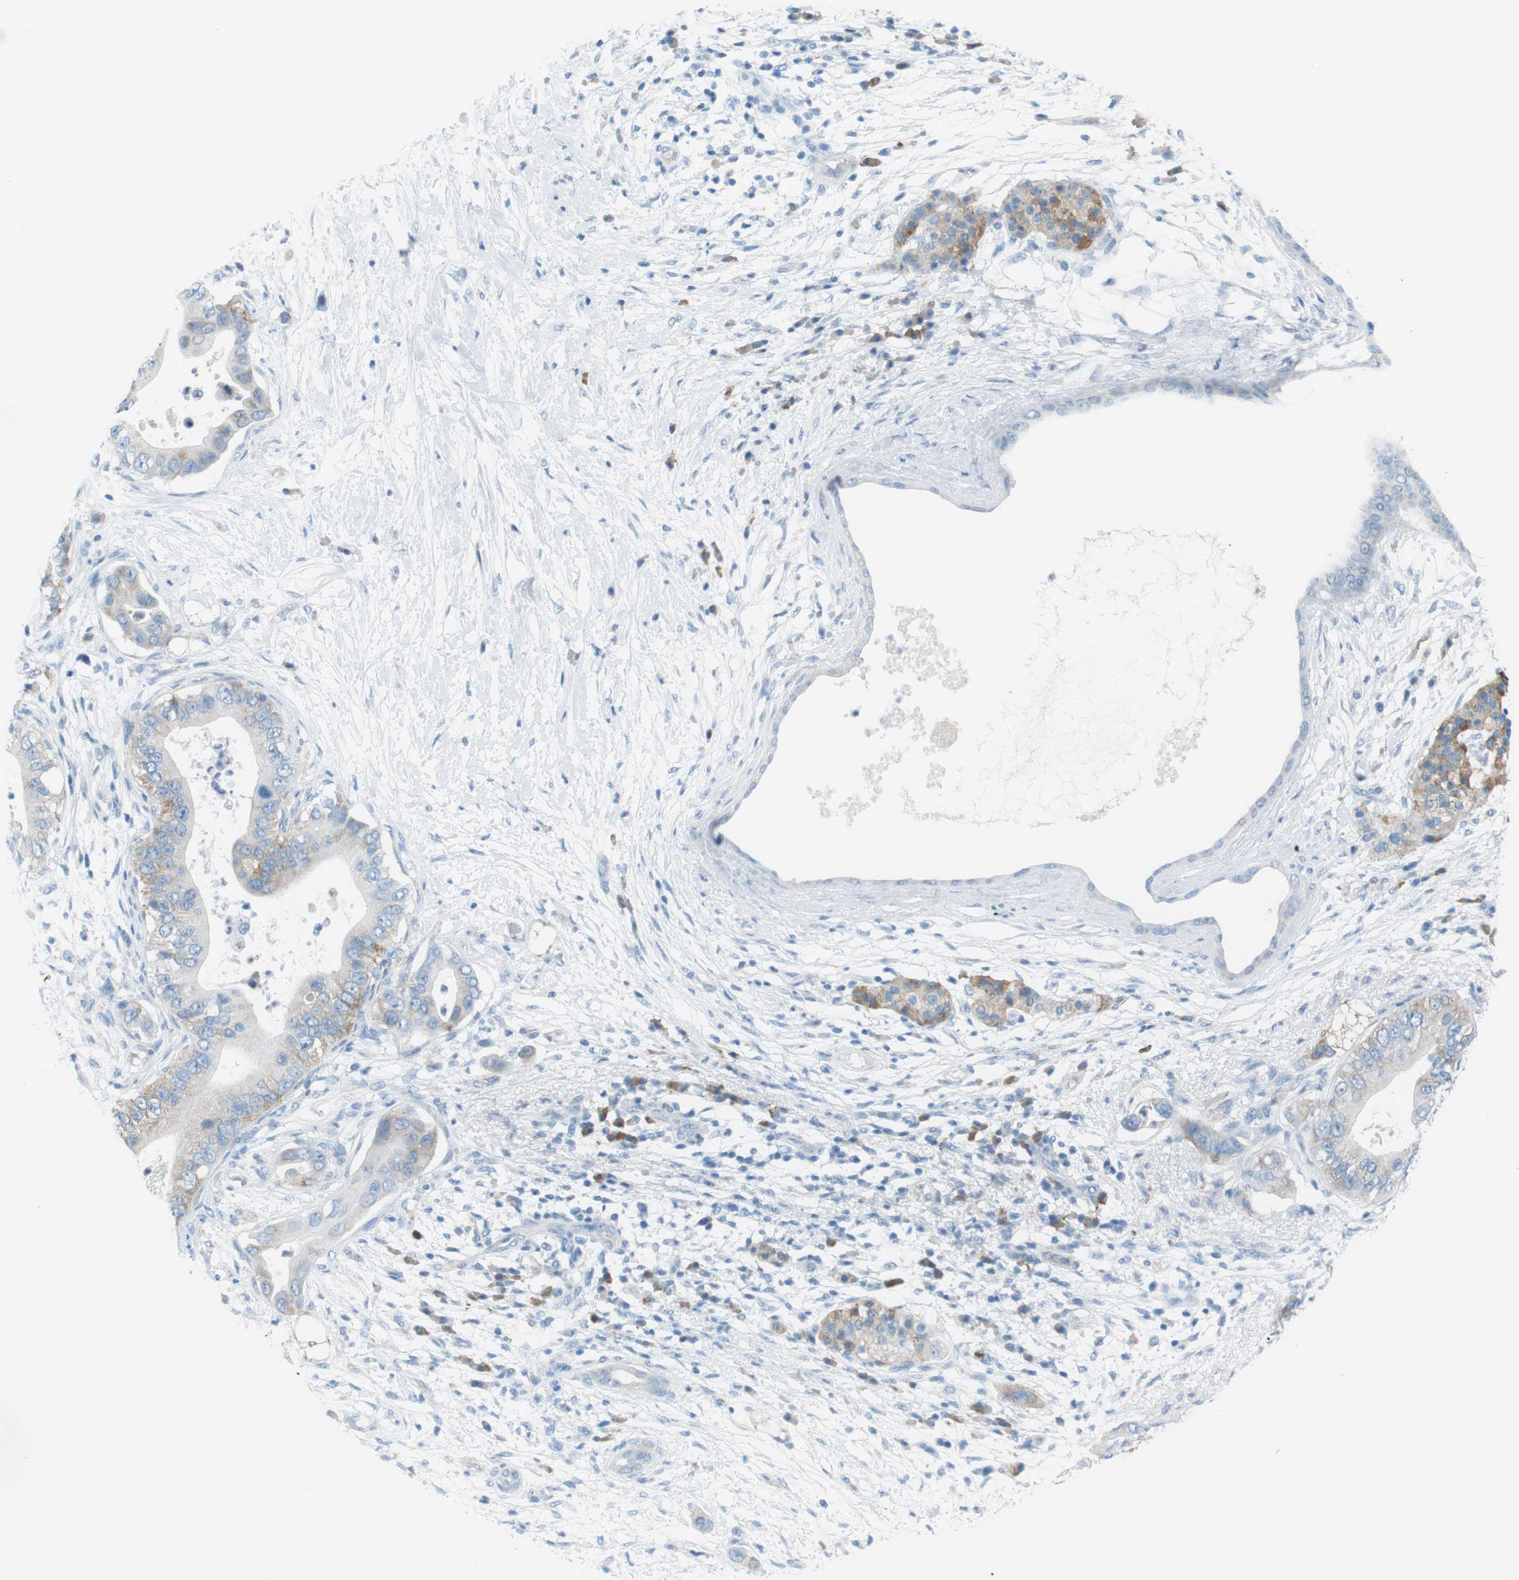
{"staining": {"intensity": "moderate", "quantity": "<25%", "location": "cytoplasmic/membranous"}, "tissue": "pancreatic cancer", "cell_type": "Tumor cells", "image_type": "cancer", "snomed": [{"axis": "morphology", "description": "Adenocarcinoma, NOS"}, {"axis": "topography", "description": "Pancreas"}], "caption": "The micrograph displays a brown stain indicating the presence of a protein in the cytoplasmic/membranous of tumor cells in pancreatic cancer.", "gene": "VAMP1", "patient": {"sex": "male", "age": 77}}